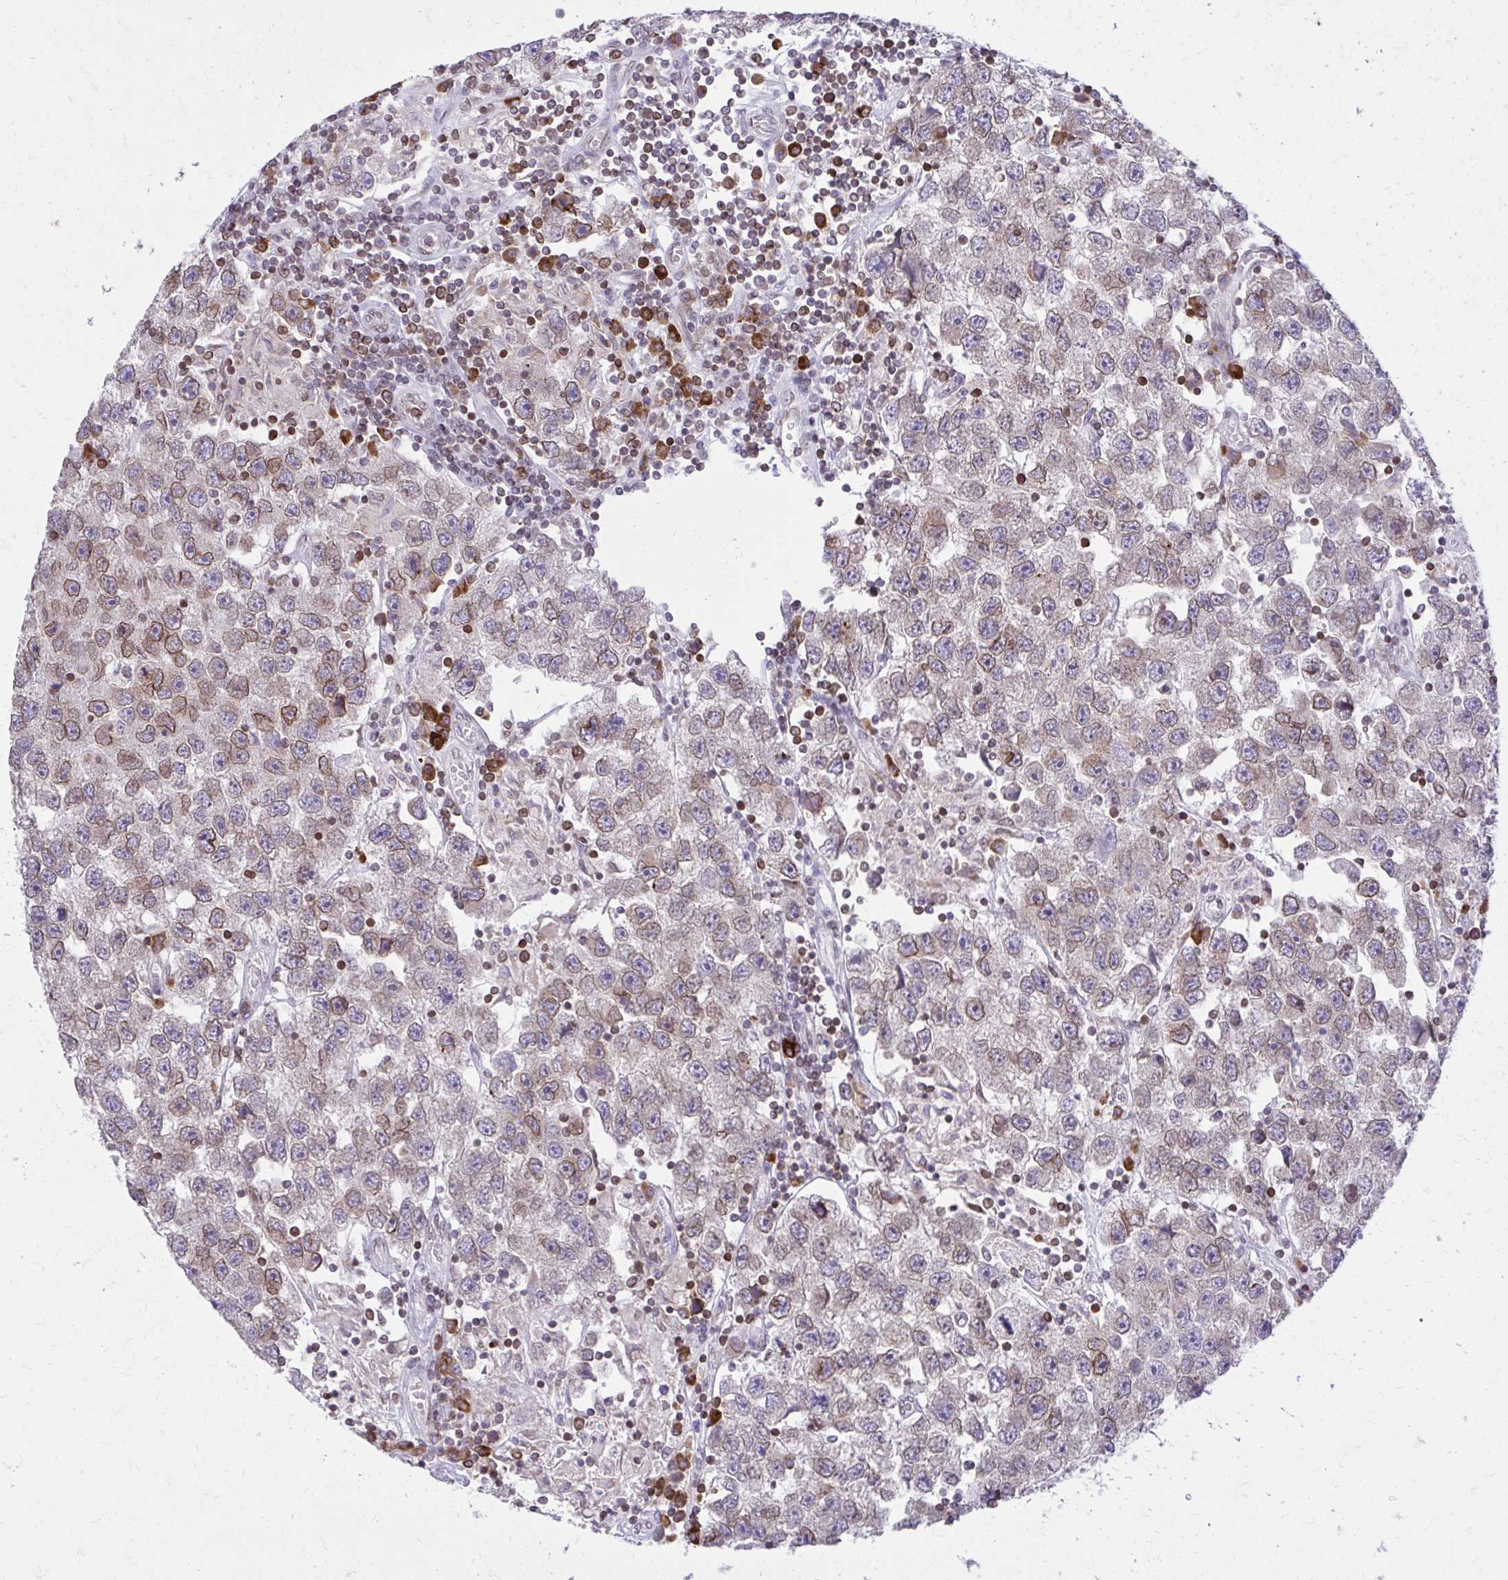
{"staining": {"intensity": "moderate", "quantity": ">75%", "location": "cytoplasmic/membranous,nuclear"}, "tissue": "testis cancer", "cell_type": "Tumor cells", "image_type": "cancer", "snomed": [{"axis": "morphology", "description": "Seminoma, NOS"}, {"axis": "topography", "description": "Testis"}], "caption": "Immunohistochemical staining of testis cancer reveals moderate cytoplasmic/membranous and nuclear protein staining in approximately >75% of tumor cells.", "gene": "RPS6KA2", "patient": {"sex": "male", "age": 26}}